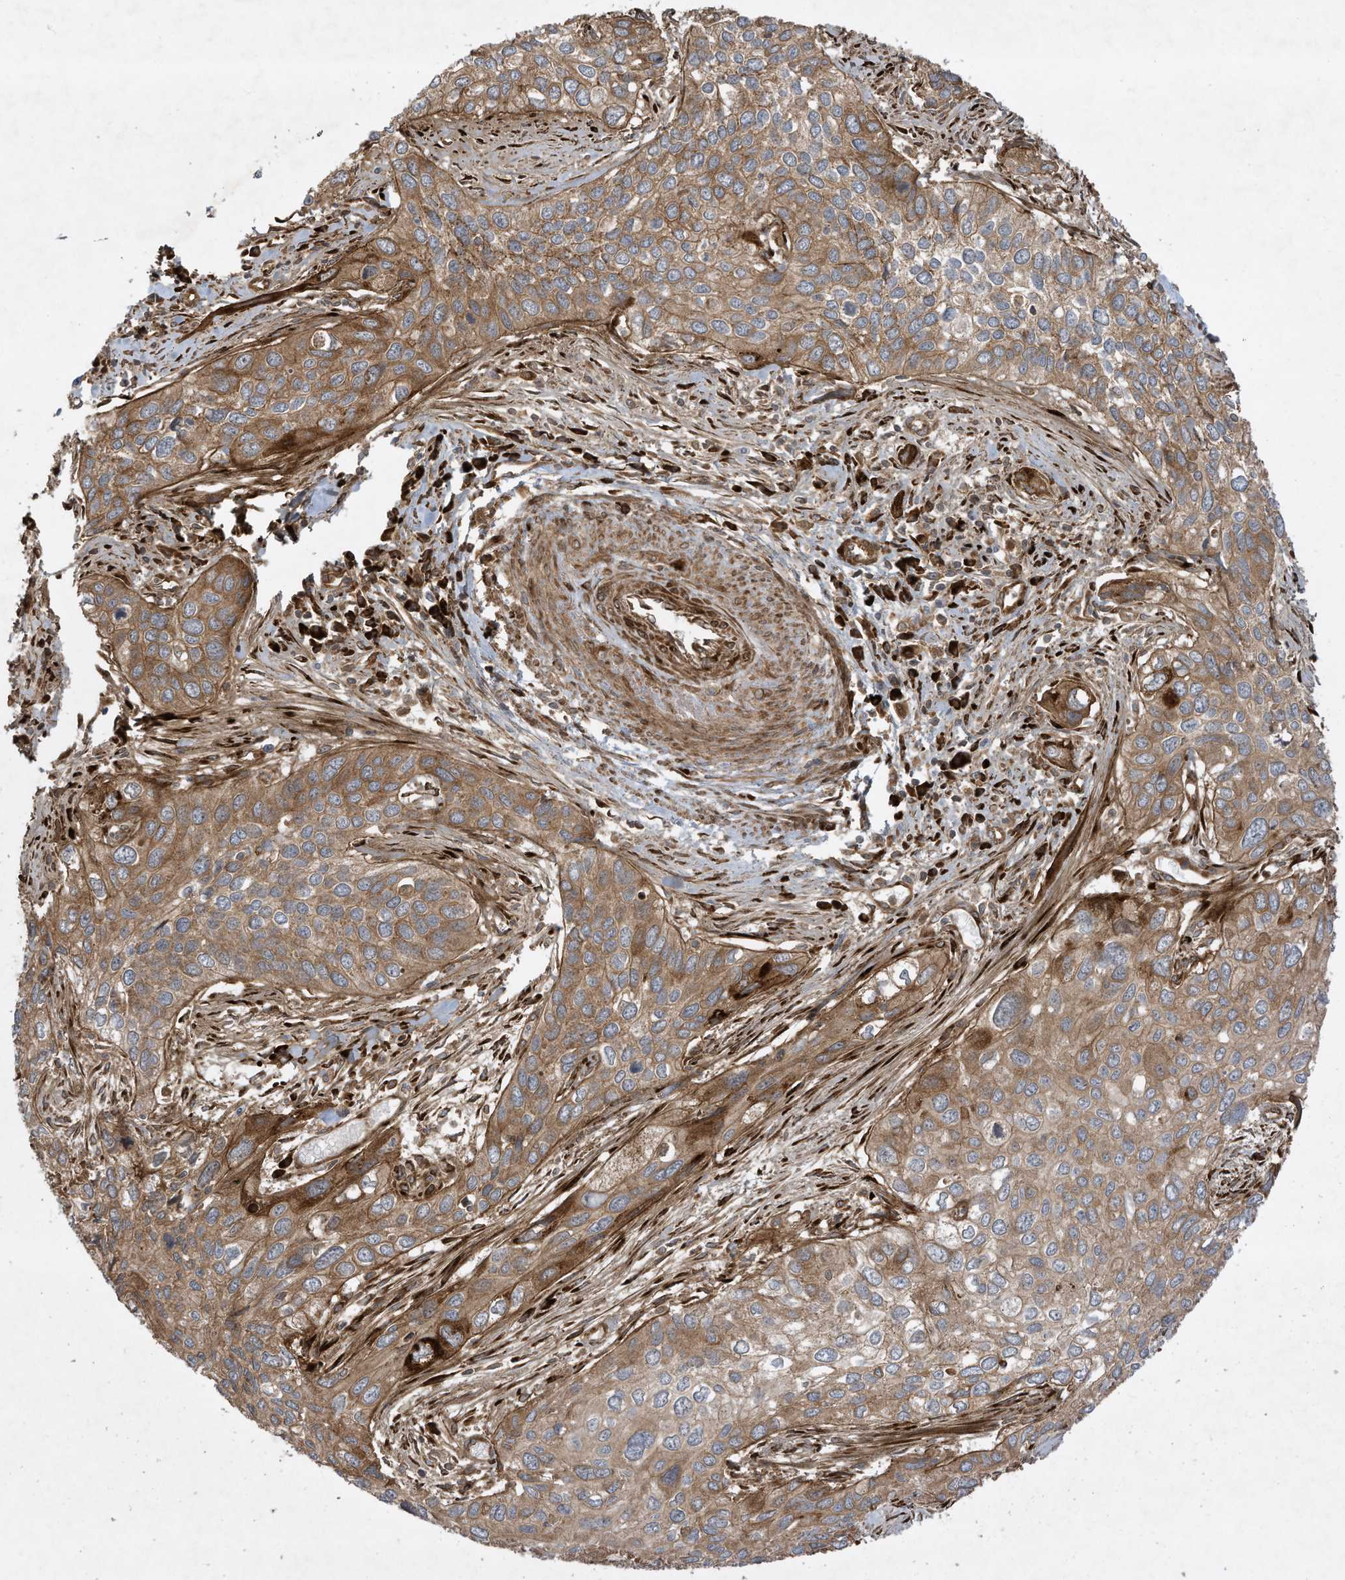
{"staining": {"intensity": "moderate", "quantity": ">75%", "location": "cytoplasmic/membranous"}, "tissue": "cervical cancer", "cell_type": "Tumor cells", "image_type": "cancer", "snomed": [{"axis": "morphology", "description": "Squamous cell carcinoma, NOS"}, {"axis": "topography", "description": "Cervix"}], "caption": "Approximately >75% of tumor cells in human cervical cancer (squamous cell carcinoma) show moderate cytoplasmic/membranous protein expression as visualized by brown immunohistochemical staining.", "gene": "DDIT4", "patient": {"sex": "female", "age": 55}}